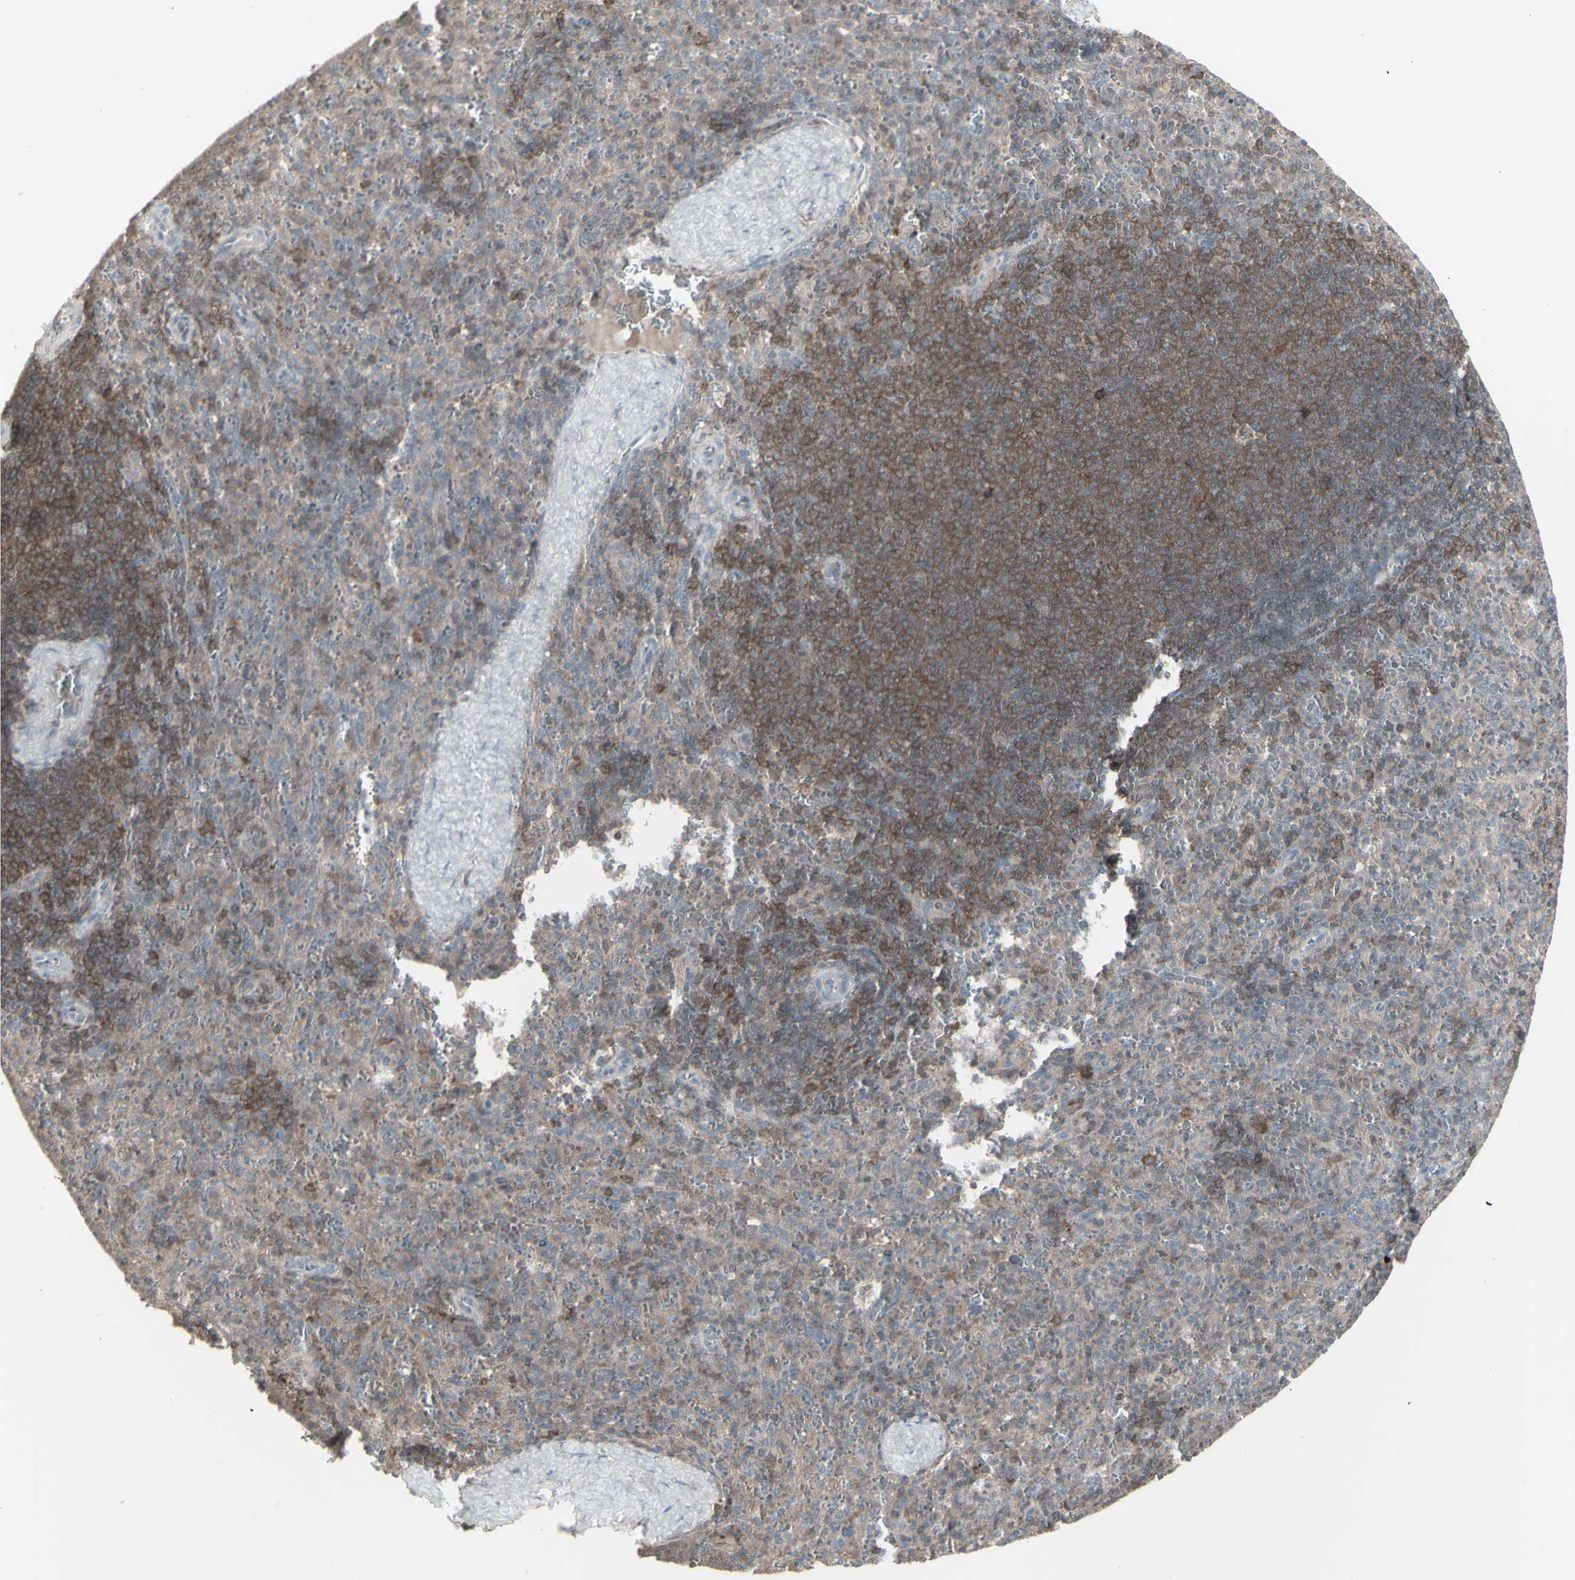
{"staining": {"intensity": "weak", "quantity": "25%-75%", "location": "cytoplasmic/membranous"}, "tissue": "spleen", "cell_type": "Cells in red pulp", "image_type": "normal", "snomed": [{"axis": "morphology", "description": "Normal tissue, NOS"}, {"axis": "topography", "description": "Spleen"}], "caption": "Weak cytoplasmic/membranous expression is identified in approximately 25%-75% of cells in red pulp in normal spleen. (DAB IHC with brightfield microscopy, high magnification).", "gene": "CSK", "patient": {"sex": "male", "age": 36}}